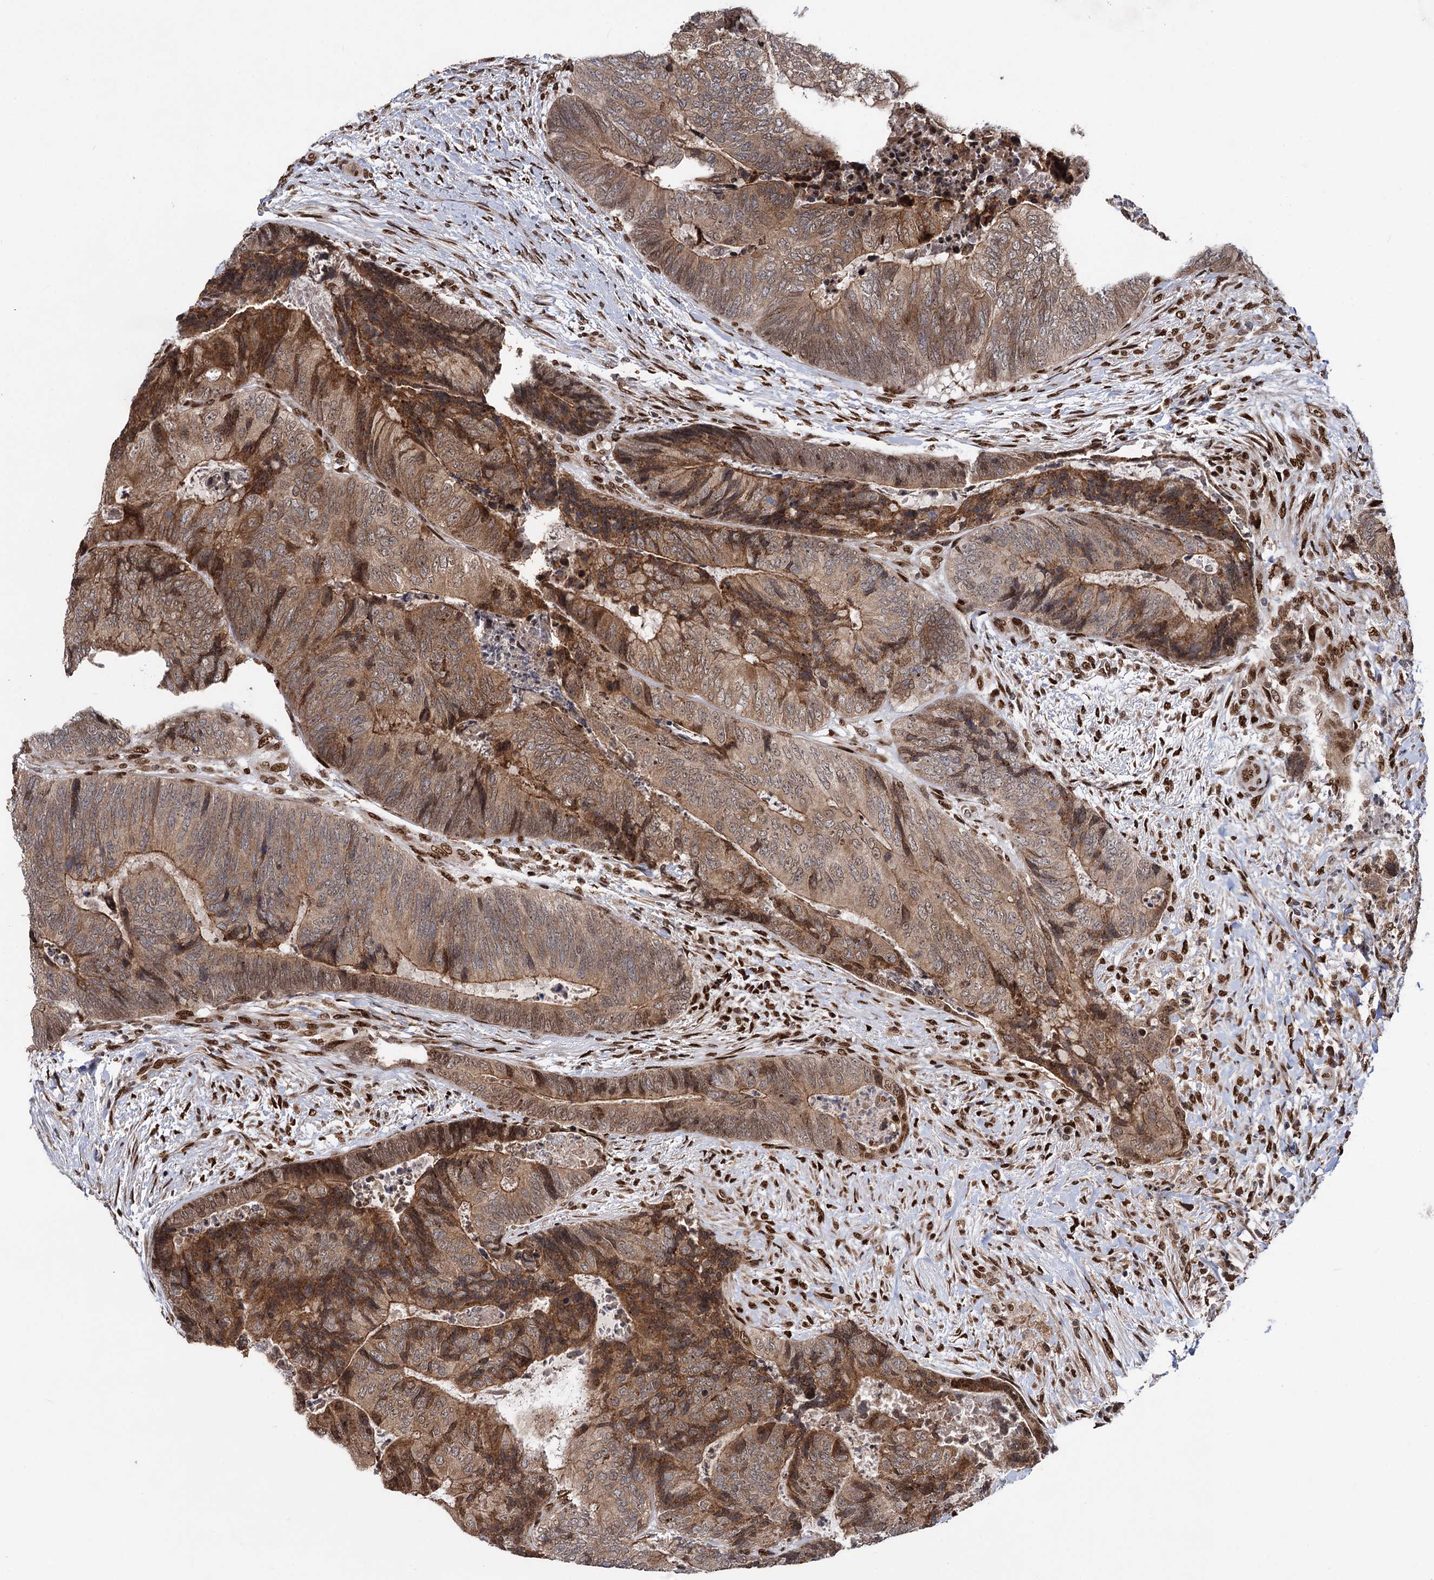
{"staining": {"intensity": "moderate", "quantity": ">75%", "location": "cytoplasmic/membranous"}, "tissue": "colorectal cancer", "cell_type": "Tumor cells", "image_type": "cancer", "snomed": [{"axis": "morphology", "description": "Adenocarcinoma, NOS"}, {"axis": "topography", "description": "Colon"}], "caption": "Adenocarcinoma (colorectal) was stained to show a protein in brown. There is medium levels of moderate cytoplasmic/membranous positivity in about >75% of tumor cells. (DAB IHC, brown staining for protein, blue staining for nuclei).", "gene": "MESD", "patient": {"sex": "female", "age": 67}}